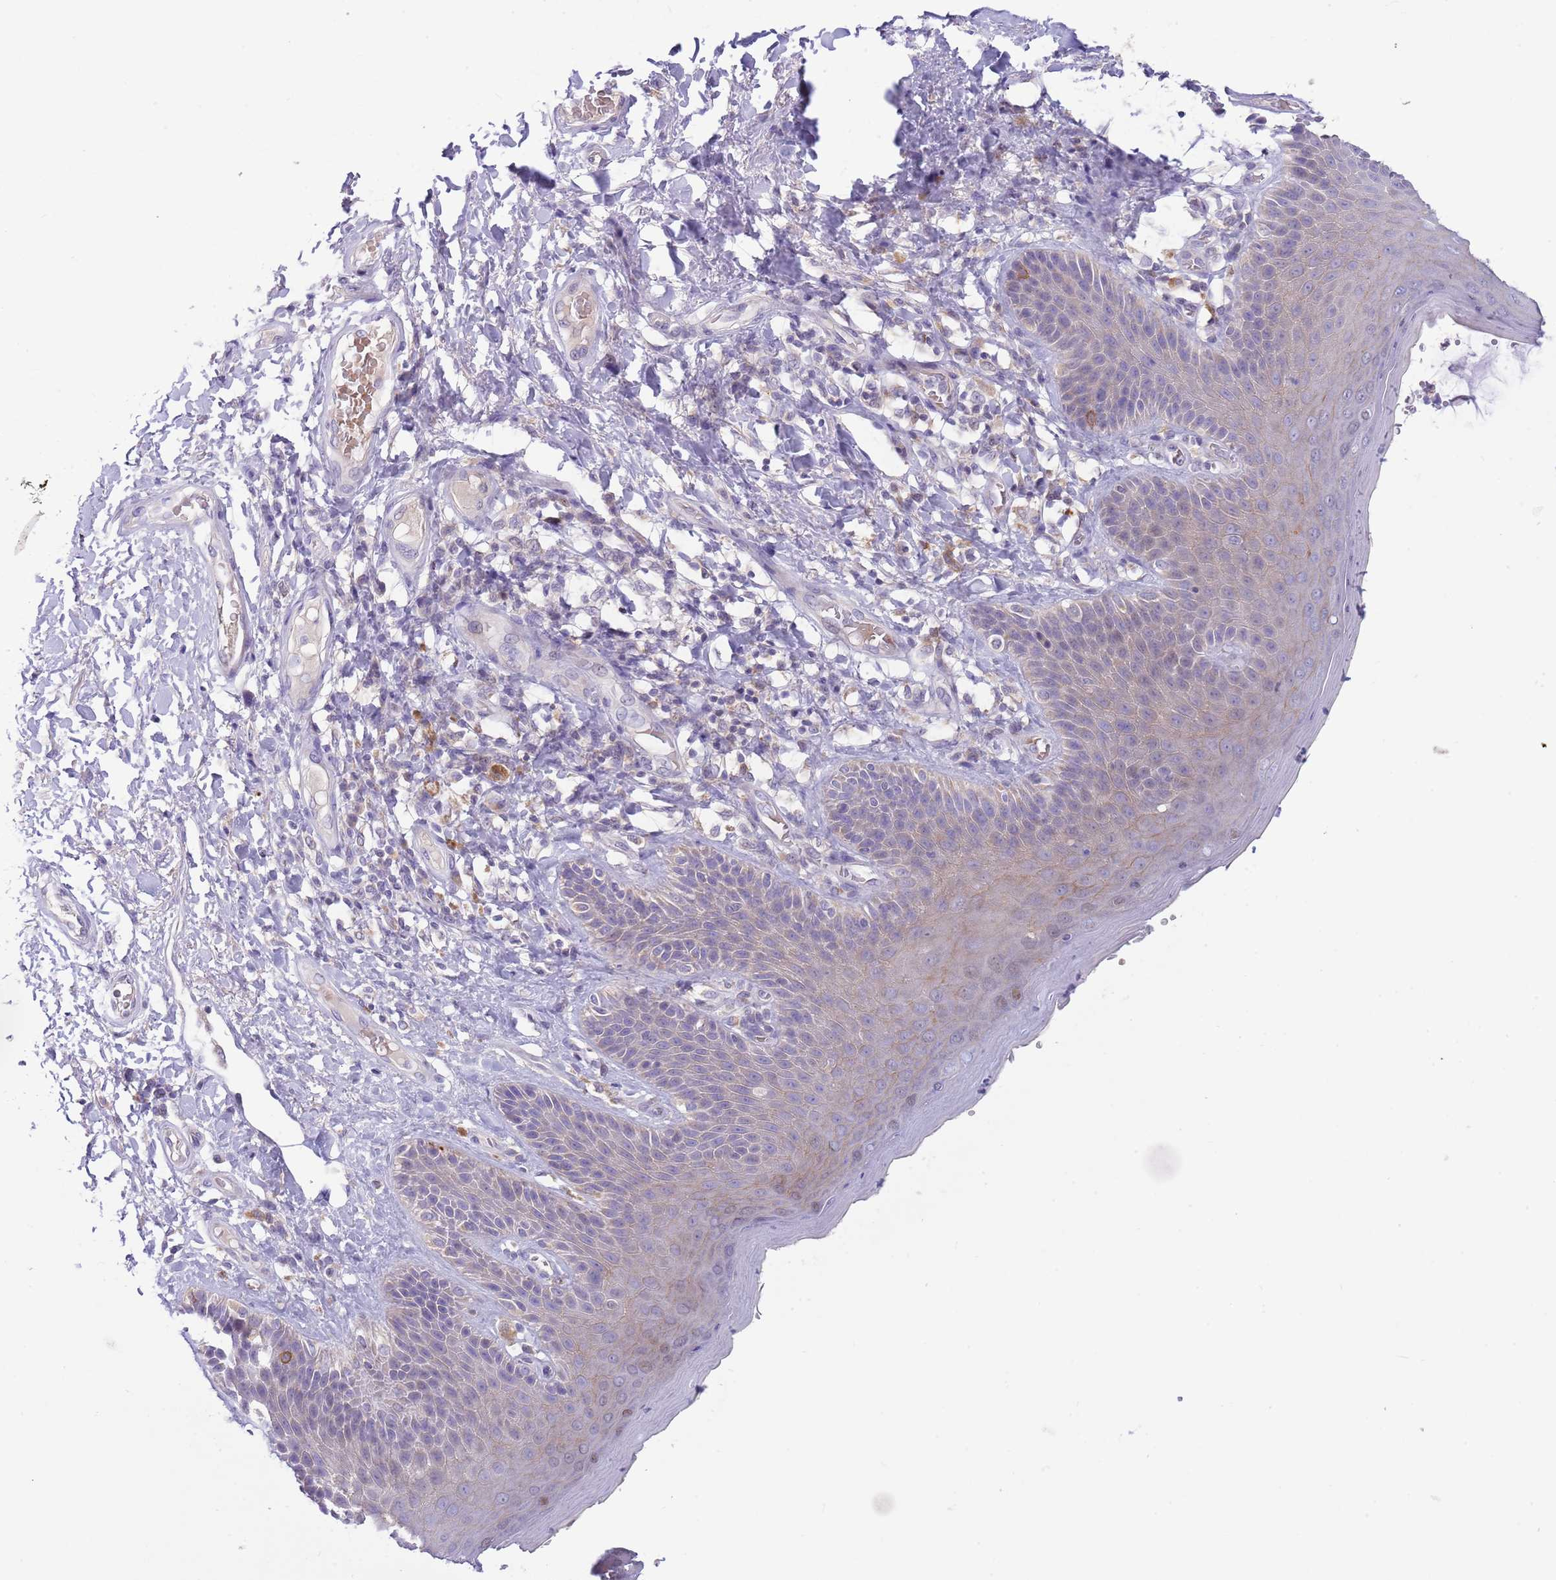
{"staining": {"intensity": "weak", "quantity": "<25%", "location": "cytoplasmic/membranous"}, "tissue": "skin", "cell_type": "Epidermal cells", "image_type": "normal", "snomed": [{"axis": "morphology", "description": "Normal tissue, NOS"}, {"axis": "topography", "description": "Anal"}], "caption": "An IHC photomicrograph of benign skin is shown. There is no staining in epidermal cells of skin.", "gene": "DDHD1", "patient": {"sex": "female", "age": 89}}